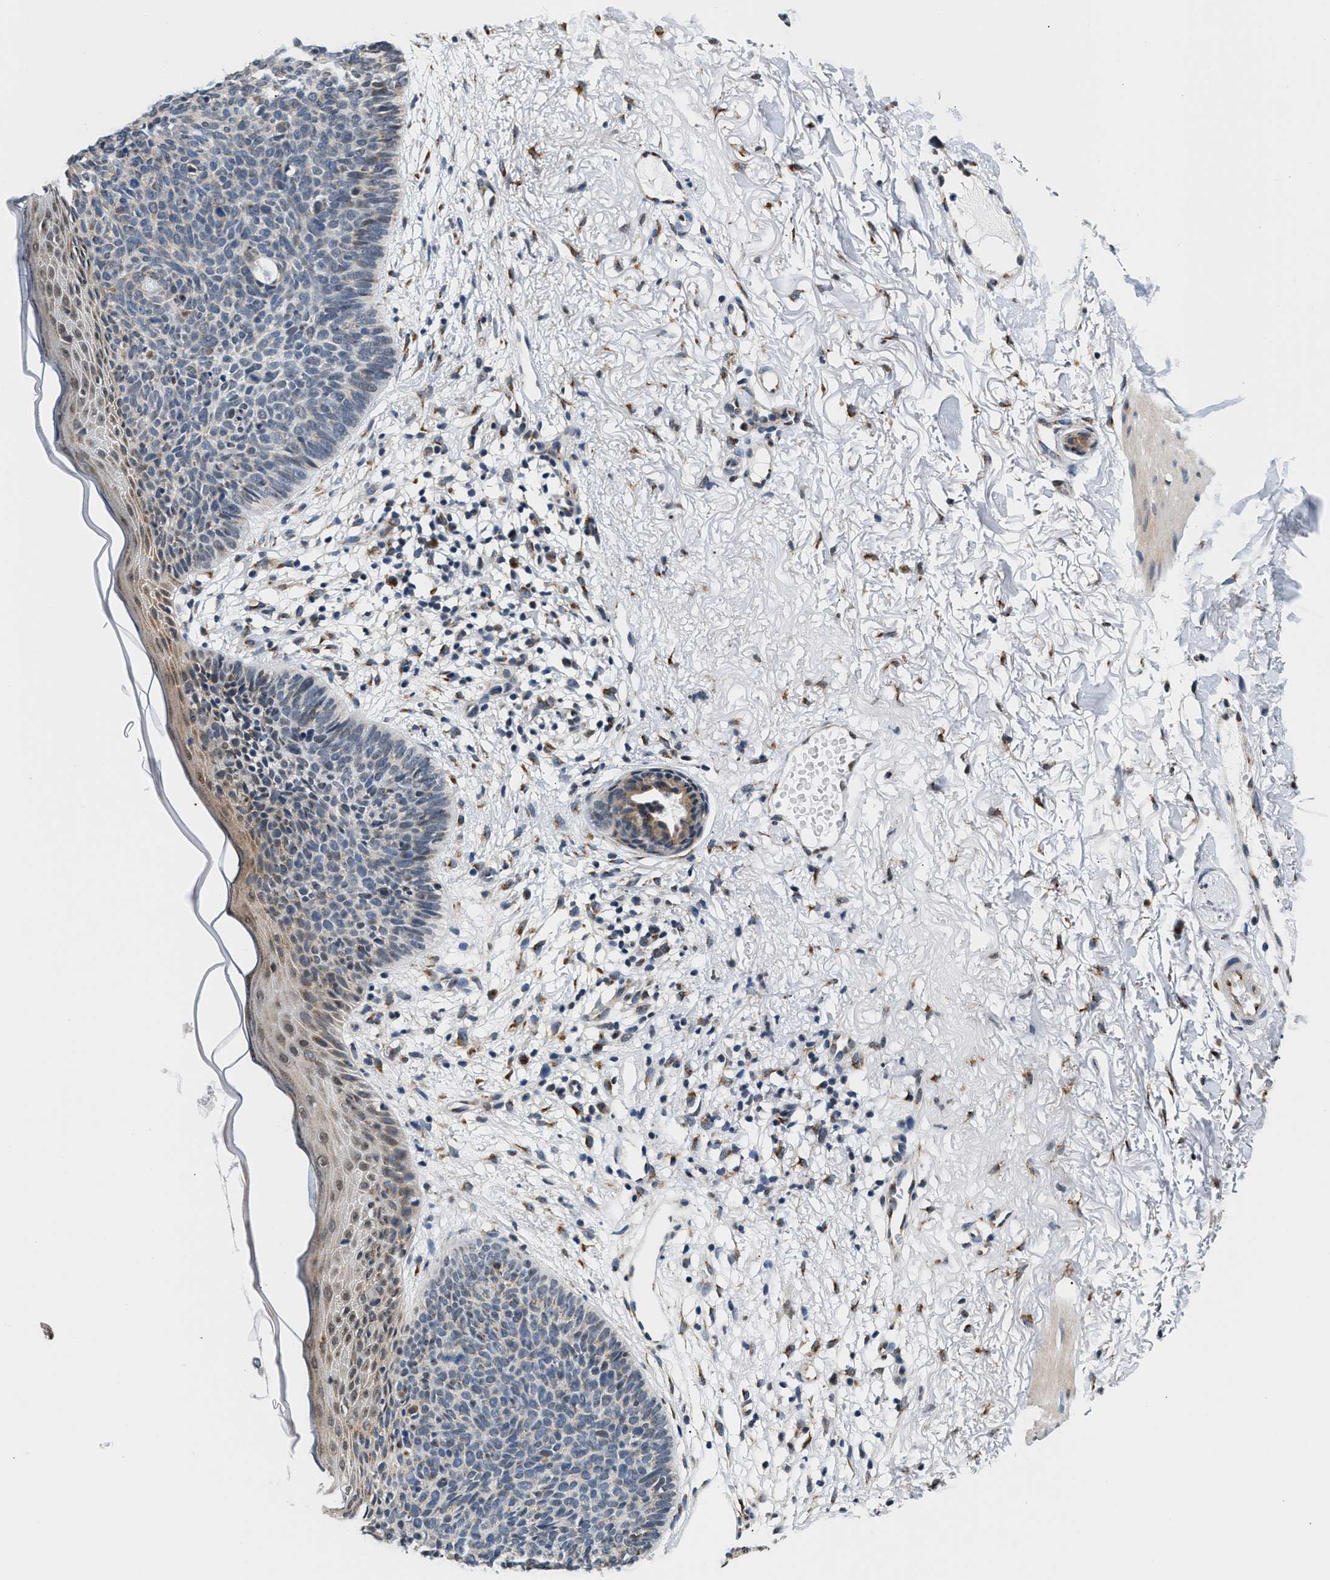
{"staining": {"intensity": "negative", "quantity": "none", "location": "none"}, "tissue": "skin cancer", "cell_type": "Tumor cells", "image_type": "cancer", "snomed": [{"axis": "morphology", "description": "Basal cell carcinoma"}, {"axis": "topography", "description": "Skin"}], "caption": "A high-resolution micrograph shows immunohistochemistry staining of skin basal cell carcinoma, which displays no significant positivity in tumor cells.", "gene": "KCNMB2", "patient": {"sex": "female", "age": 70}}